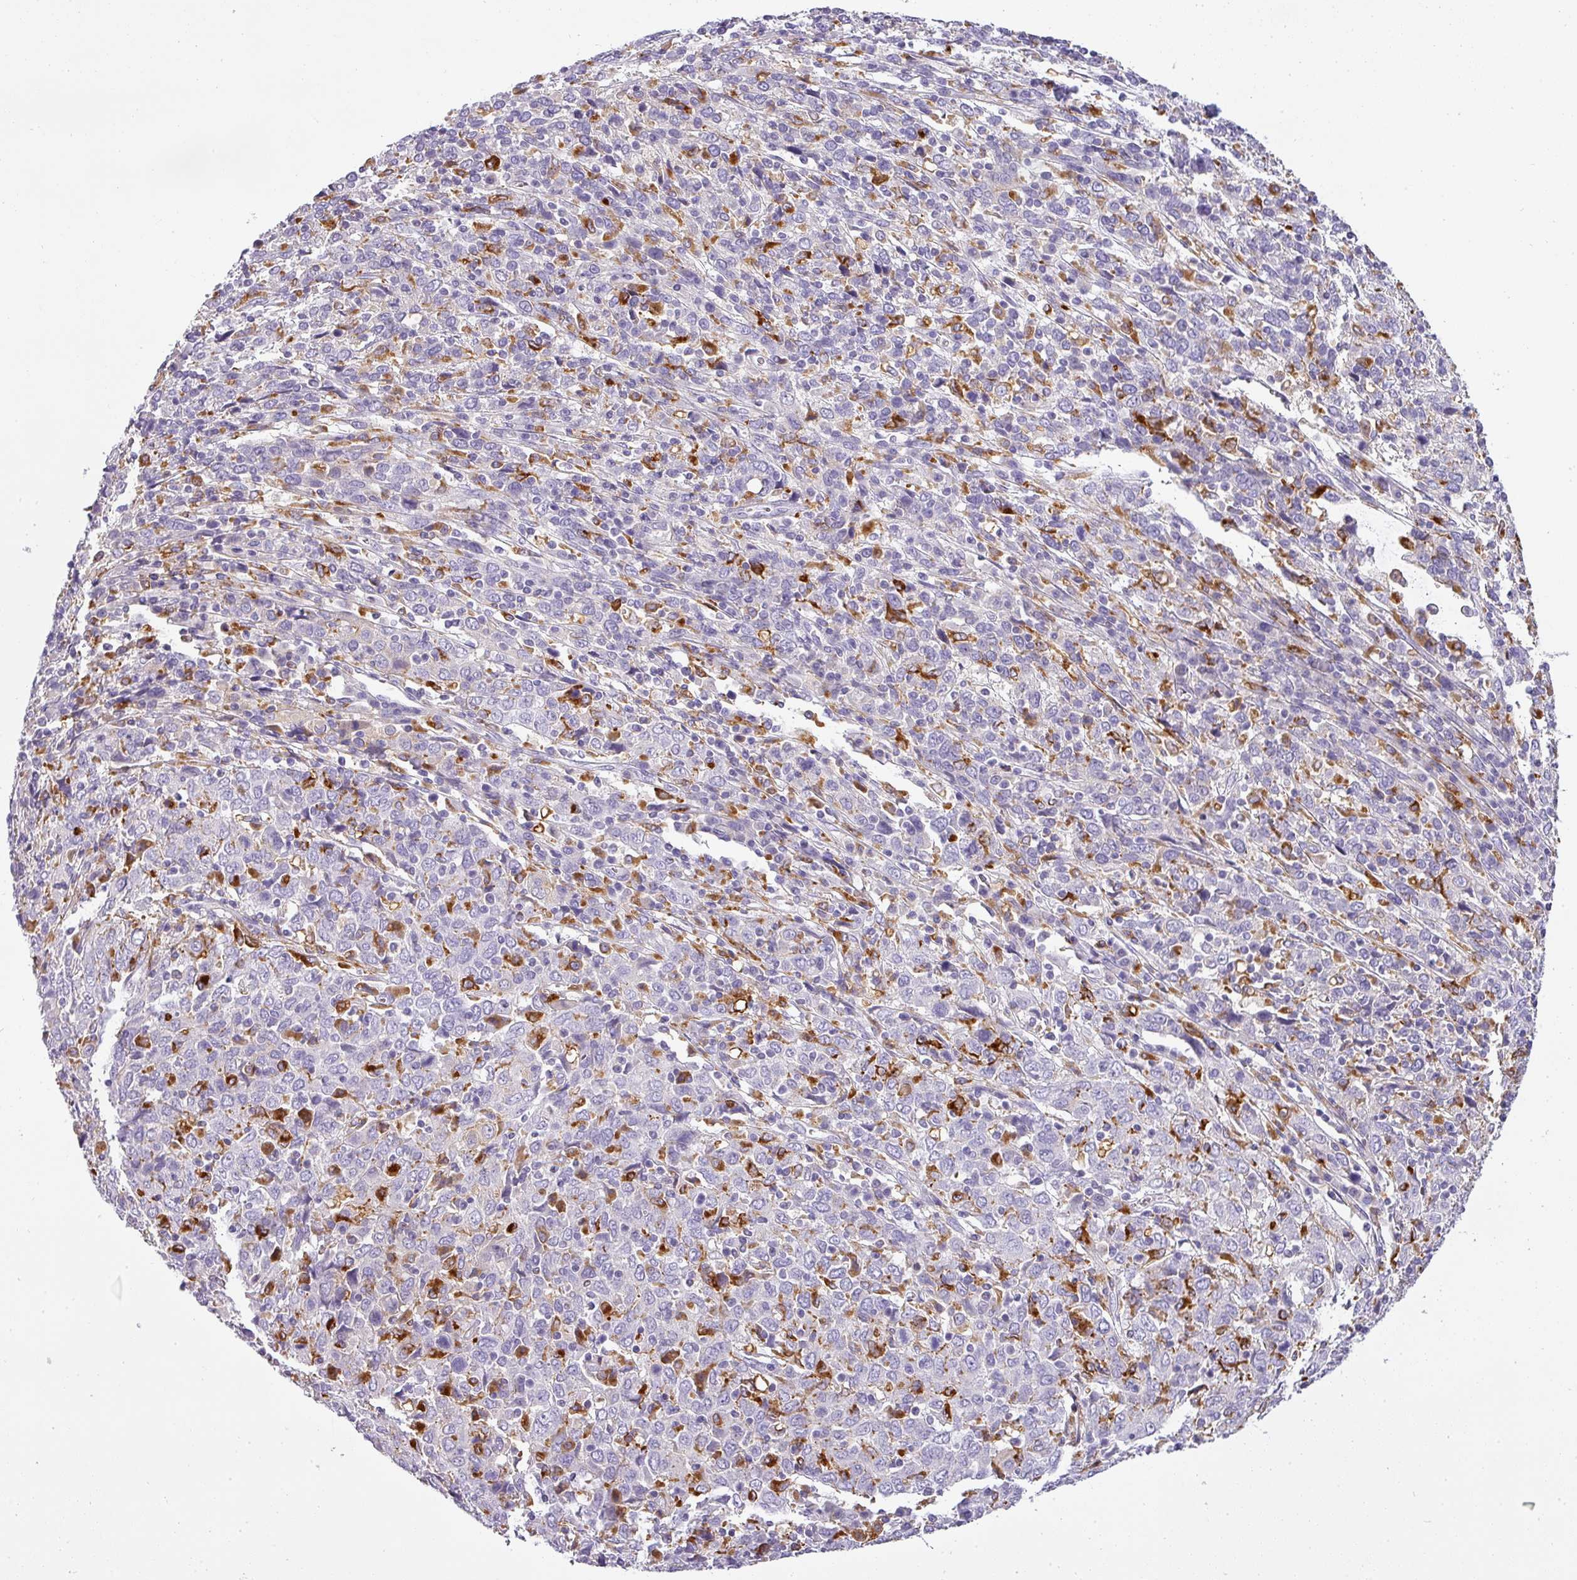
{"staining": {"intensity": "negative", "quantity": "none", "location": "none"}, "tissue": "cervical cancer", "cell_type": "Tumor cells", "image_type": "cancer", "snomed": [{"axis": "morphology", "description": "Squamous cell carcinoma, NOS"}, {"axis": "topography", "description": "Cervix"}], "caption": "Human squamous cell carcinoma (cervical) stained for a protein using immunohistochemistry (IHC) shows no expression in tumor cells.", "gene": "ATP6V1D", "patient": {"sex": "female", "age": 46}}